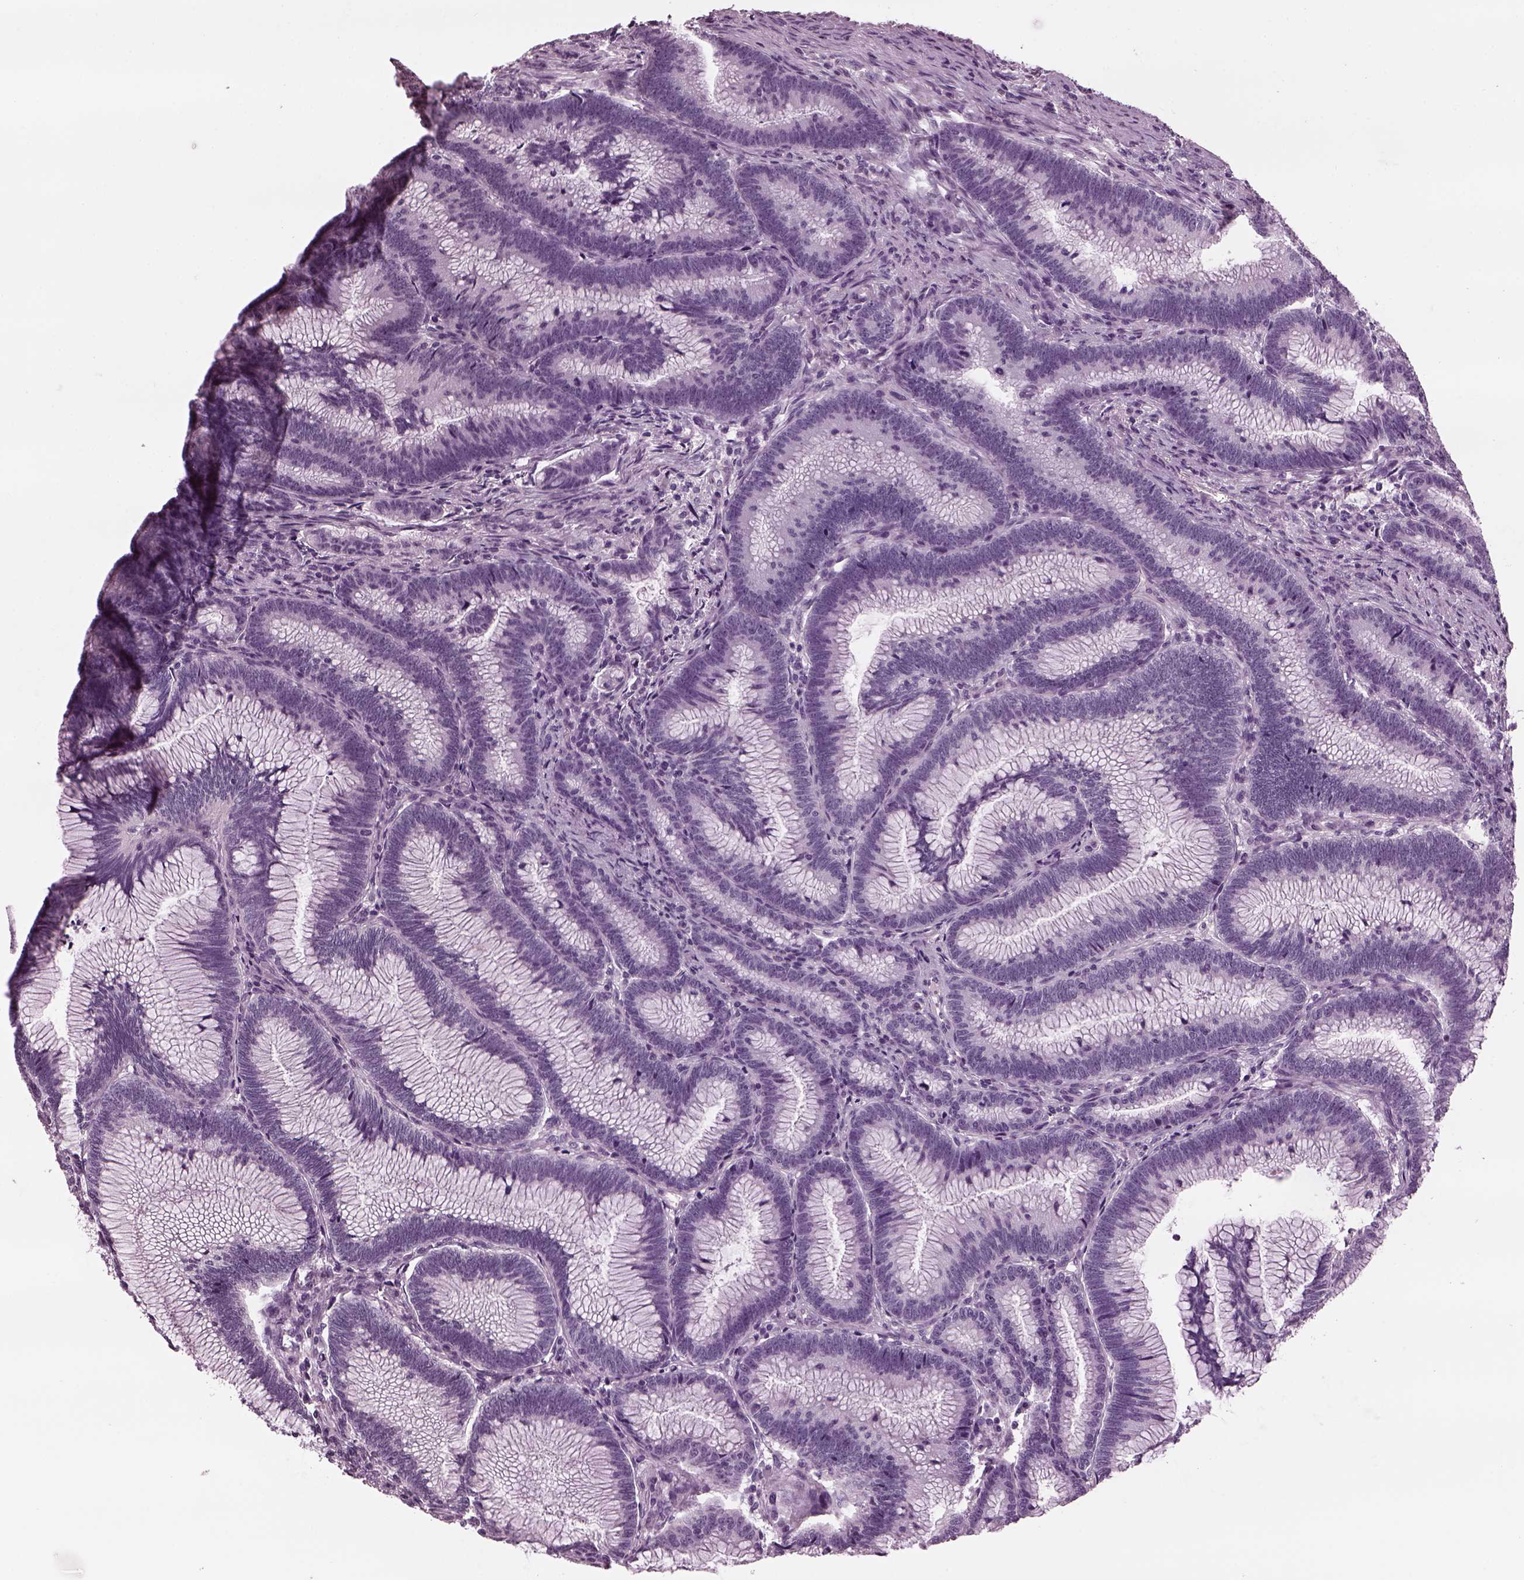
{"staining": {"intensity": "negative", "quantity": "none", "location": "none"}, "tissue": "colorectal cancer", "cell_type": "Tumor cells", "image_type": "cancer", "snomed": [{"axis": "morphology", "description": "Adenocarcinoma, NOS"}, {"axis": "topography", "description": "Colon"}], "caption": "Tumor cells show no significant expression in colorectal cancer.", "gene": "TPPP2", "patient": {"sex": "female", "age": 78}}